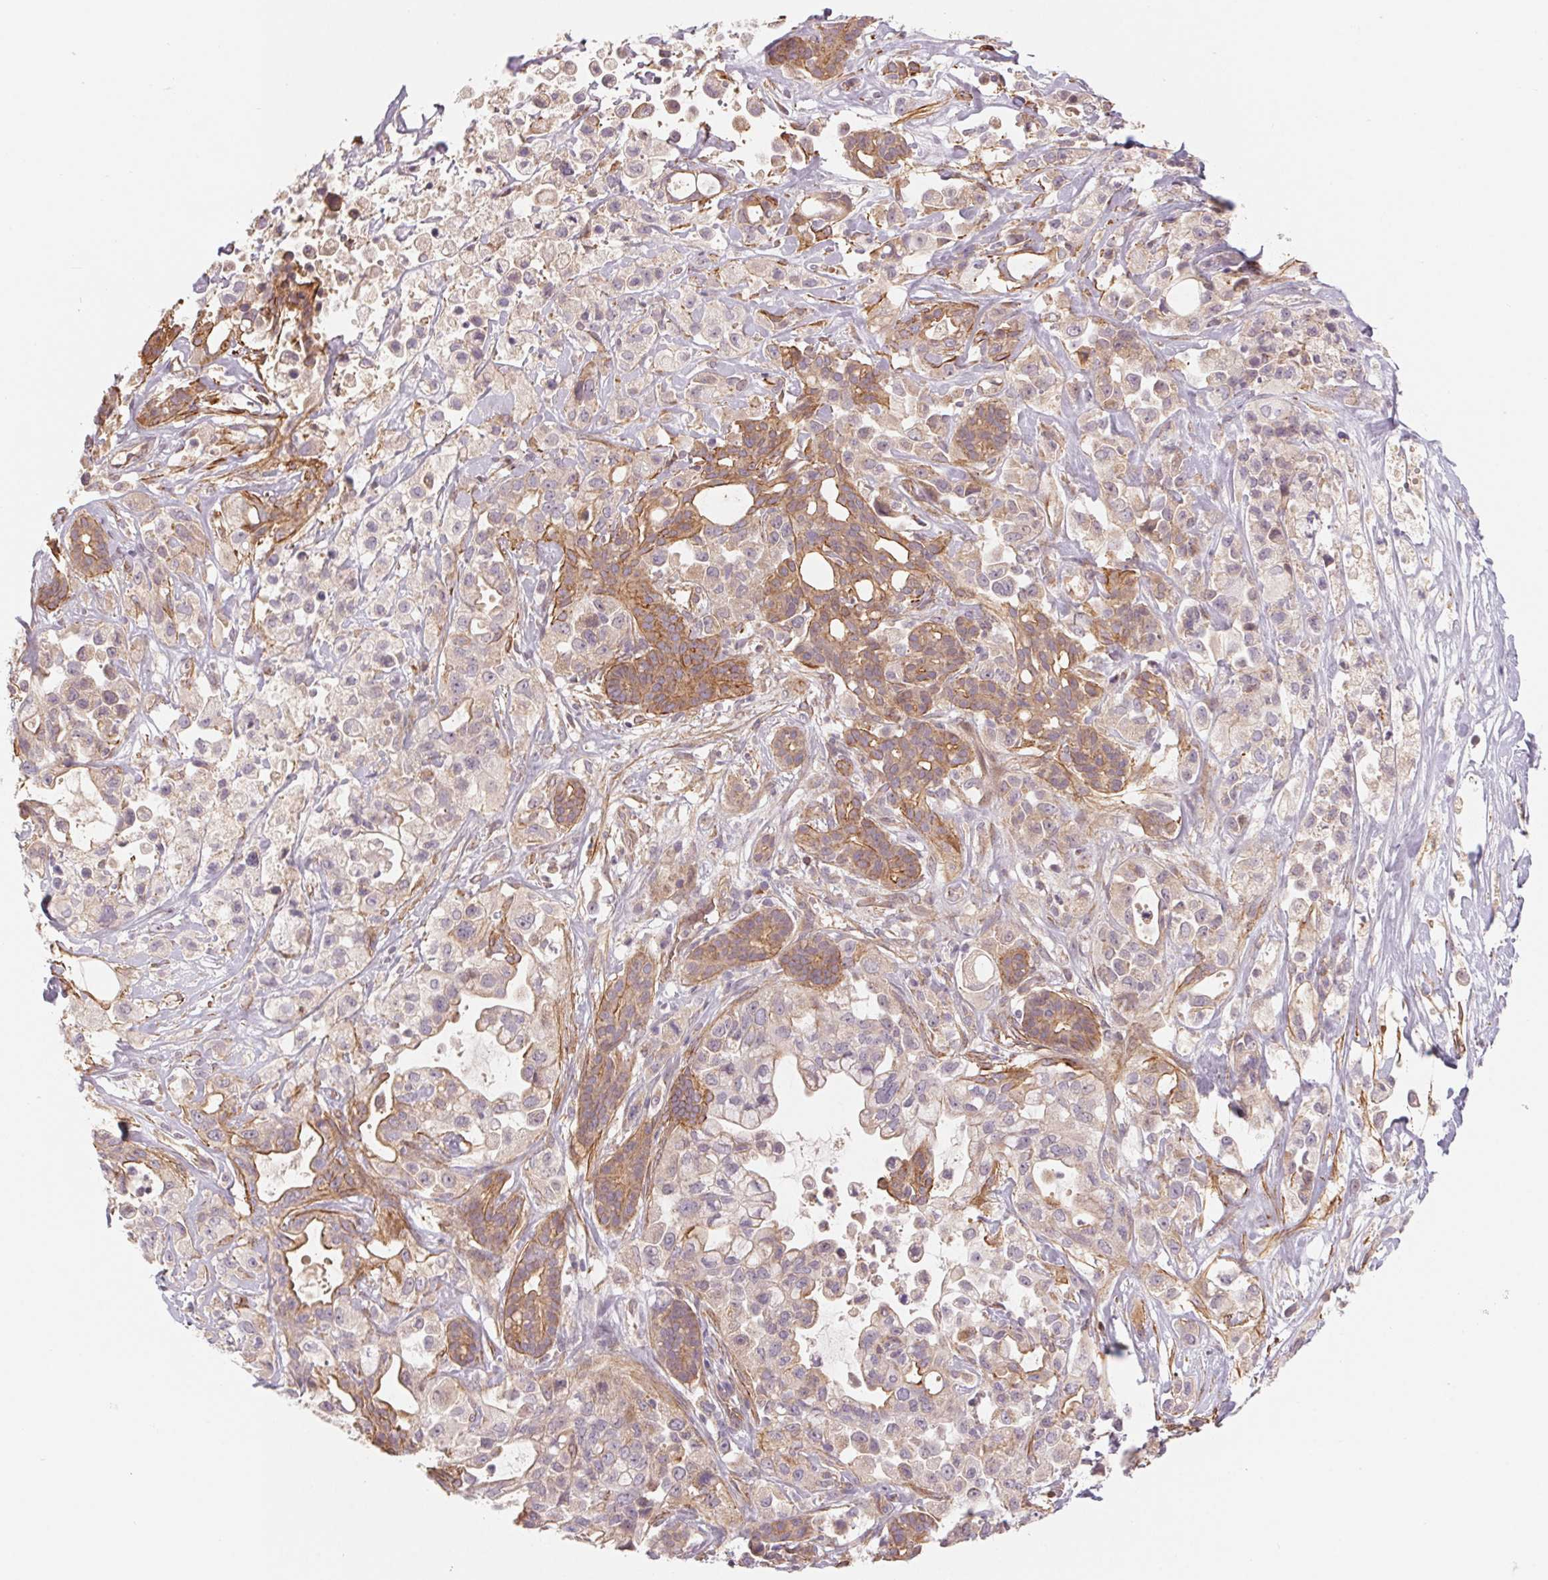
{"staining": {"intensity": "moderate", "quantity": "25%-75%", "location": "cytoplasmic/membranous"}, "tissue": "pancreatic cancer", "cell_type": "Tumor cells", "image_type": "cancer", "snomed": [{"axis": "morphology", "description": "Adenocarcinoma, NOS"}, {"axis": "topography", "description": "Pancreas"}], "caption": "Immunohistochemical staining of human pancreatic cancer reveals moderate cytoplasmic/membranous protein expression in about 25%-75% of tumor cells. The protein is stained brown, and the nuclei are stained in blue (DAB IHC with brightfield microscopy, high magnification).", "gene": "CCDC112", "patient": {"sex": "male", "age": 44}}